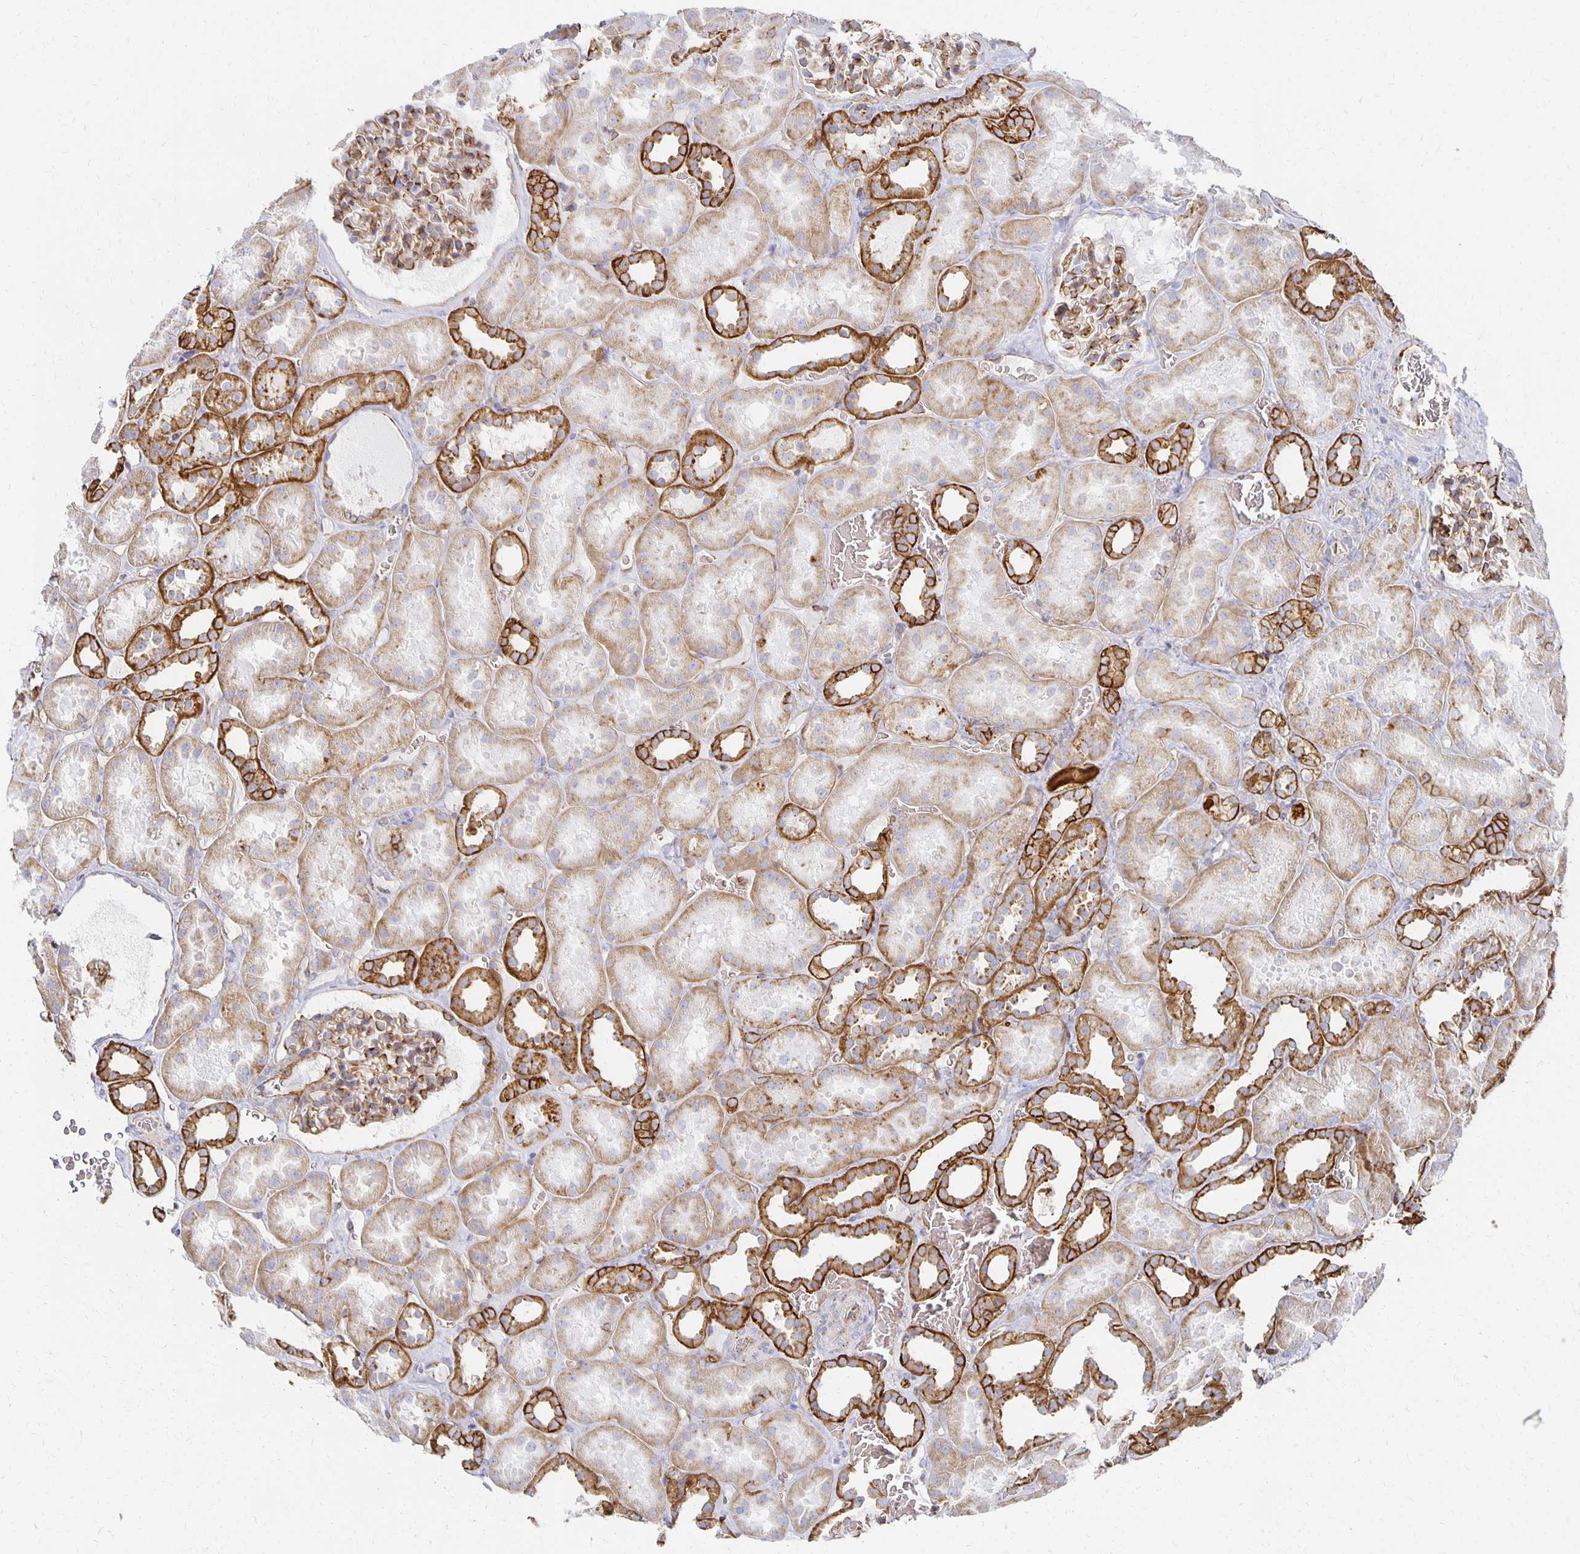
{"staining": {"intensity": "moderate", "quantity": ">75%", "location": "cytoplasmic/membranous"}, "tissue": "kidney", "cell_type": "Cells in glomeruli", "image_type": "normal", "snomed": [{"axis": "morphology", "description": "Normal tissue, NOS"}, {"axis": "topography", "description": "Kidney"}], "caption": "The photomicrograph displays staining of unremarkable kidney, revealing moderate cytoplasmic/membranous protein expression (brown color) within cells in glomeruli. (DAB (3,3'-diaminobenzidine) = brown stain, brightfield microscopy at high magnification).", "gene": "TAAR1", "patient": {"sex": "female", "age": 41}}